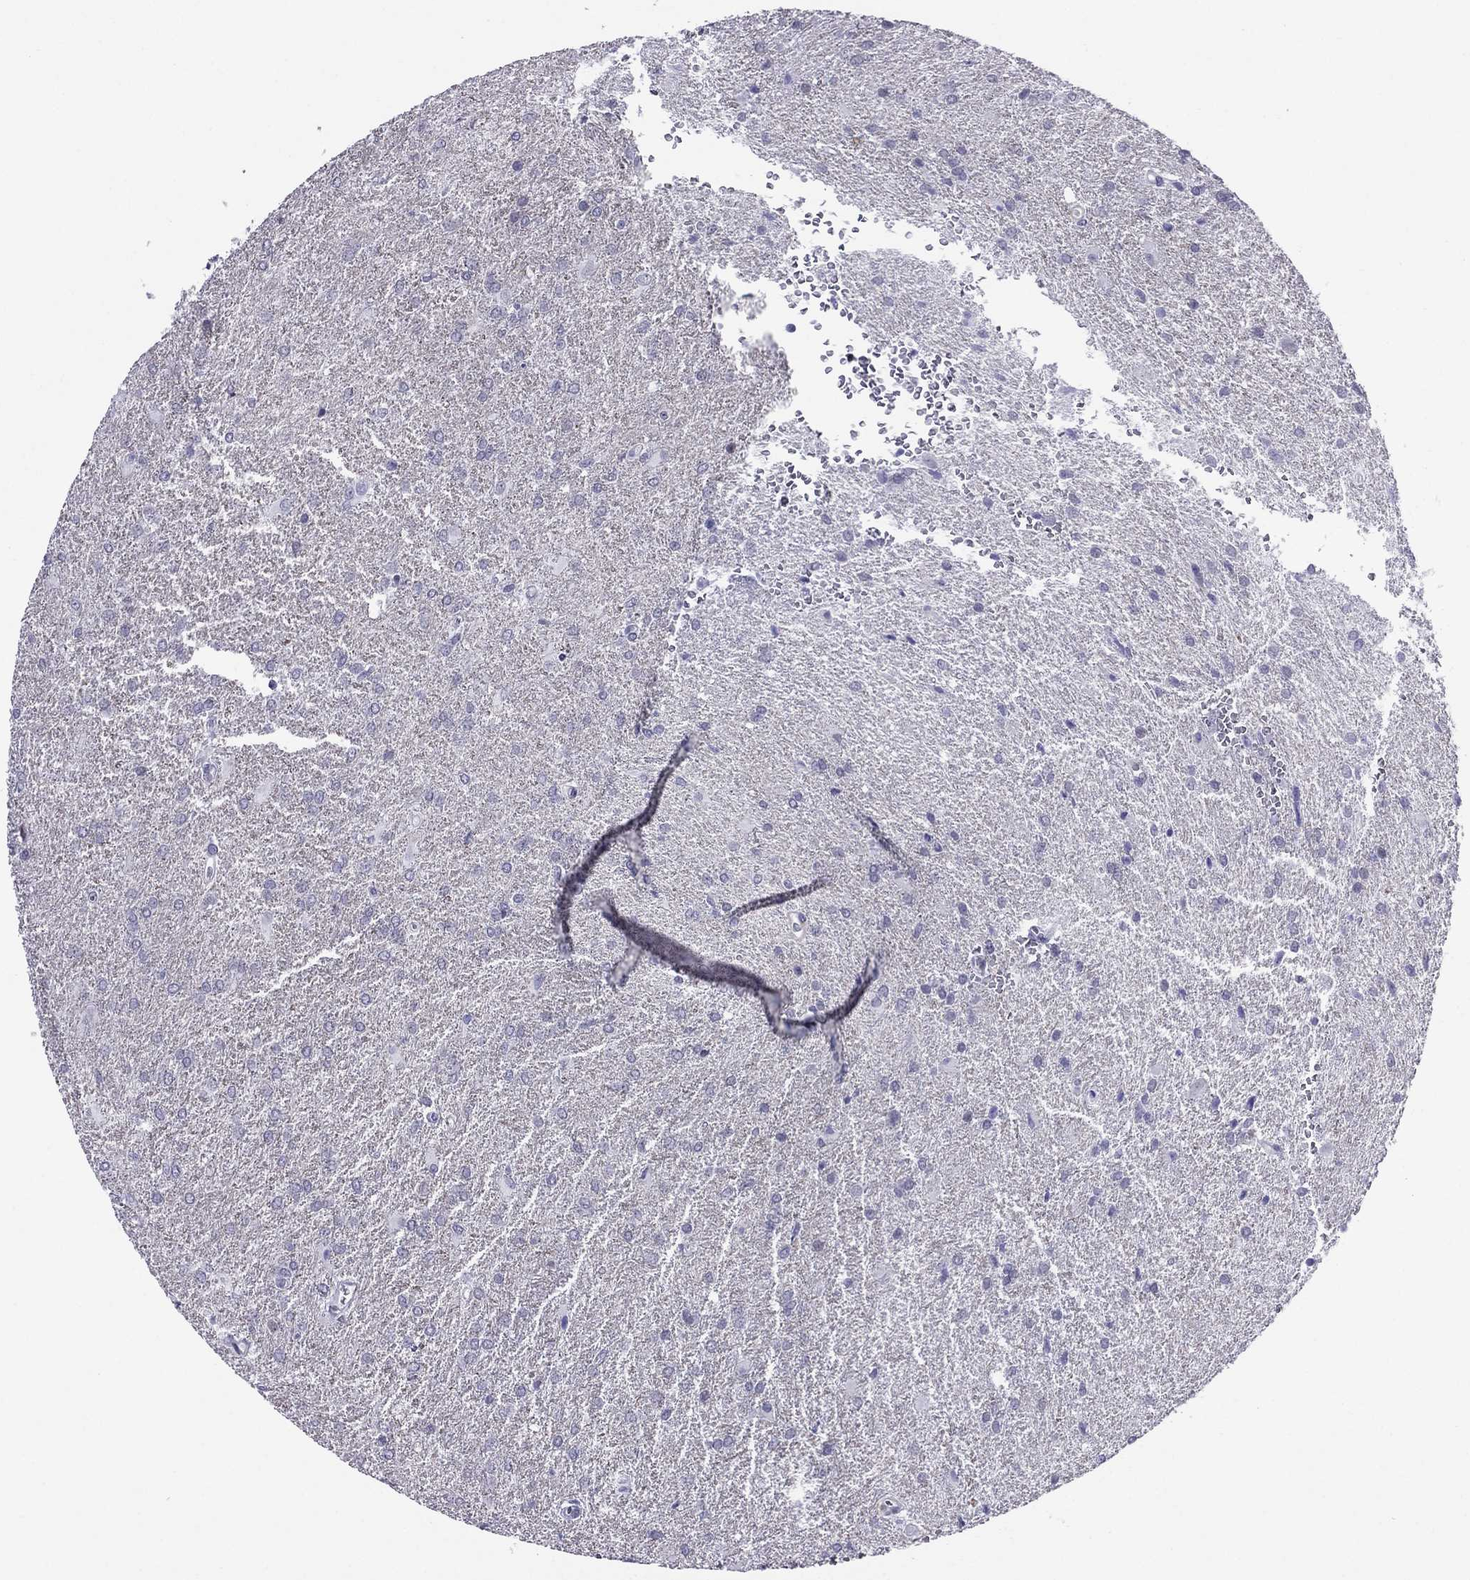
{"staining": {"intensity": "negative", "quantity": "none", "location": "none"}, "tissue": "glioma", "cell_type": "Tumor cells", "image_type": "cancer", "snomed": [{"axis": "morphology", "description": "Glioma, malignant, High grade"}, {"axis": "topography", "description": "Brain"}], "caption": "Tumor cells are negative for protein expression in human malignant glioma (high-grade).", "gene": "ZNF646", "patient": {"sex": "male", "age": 68}}